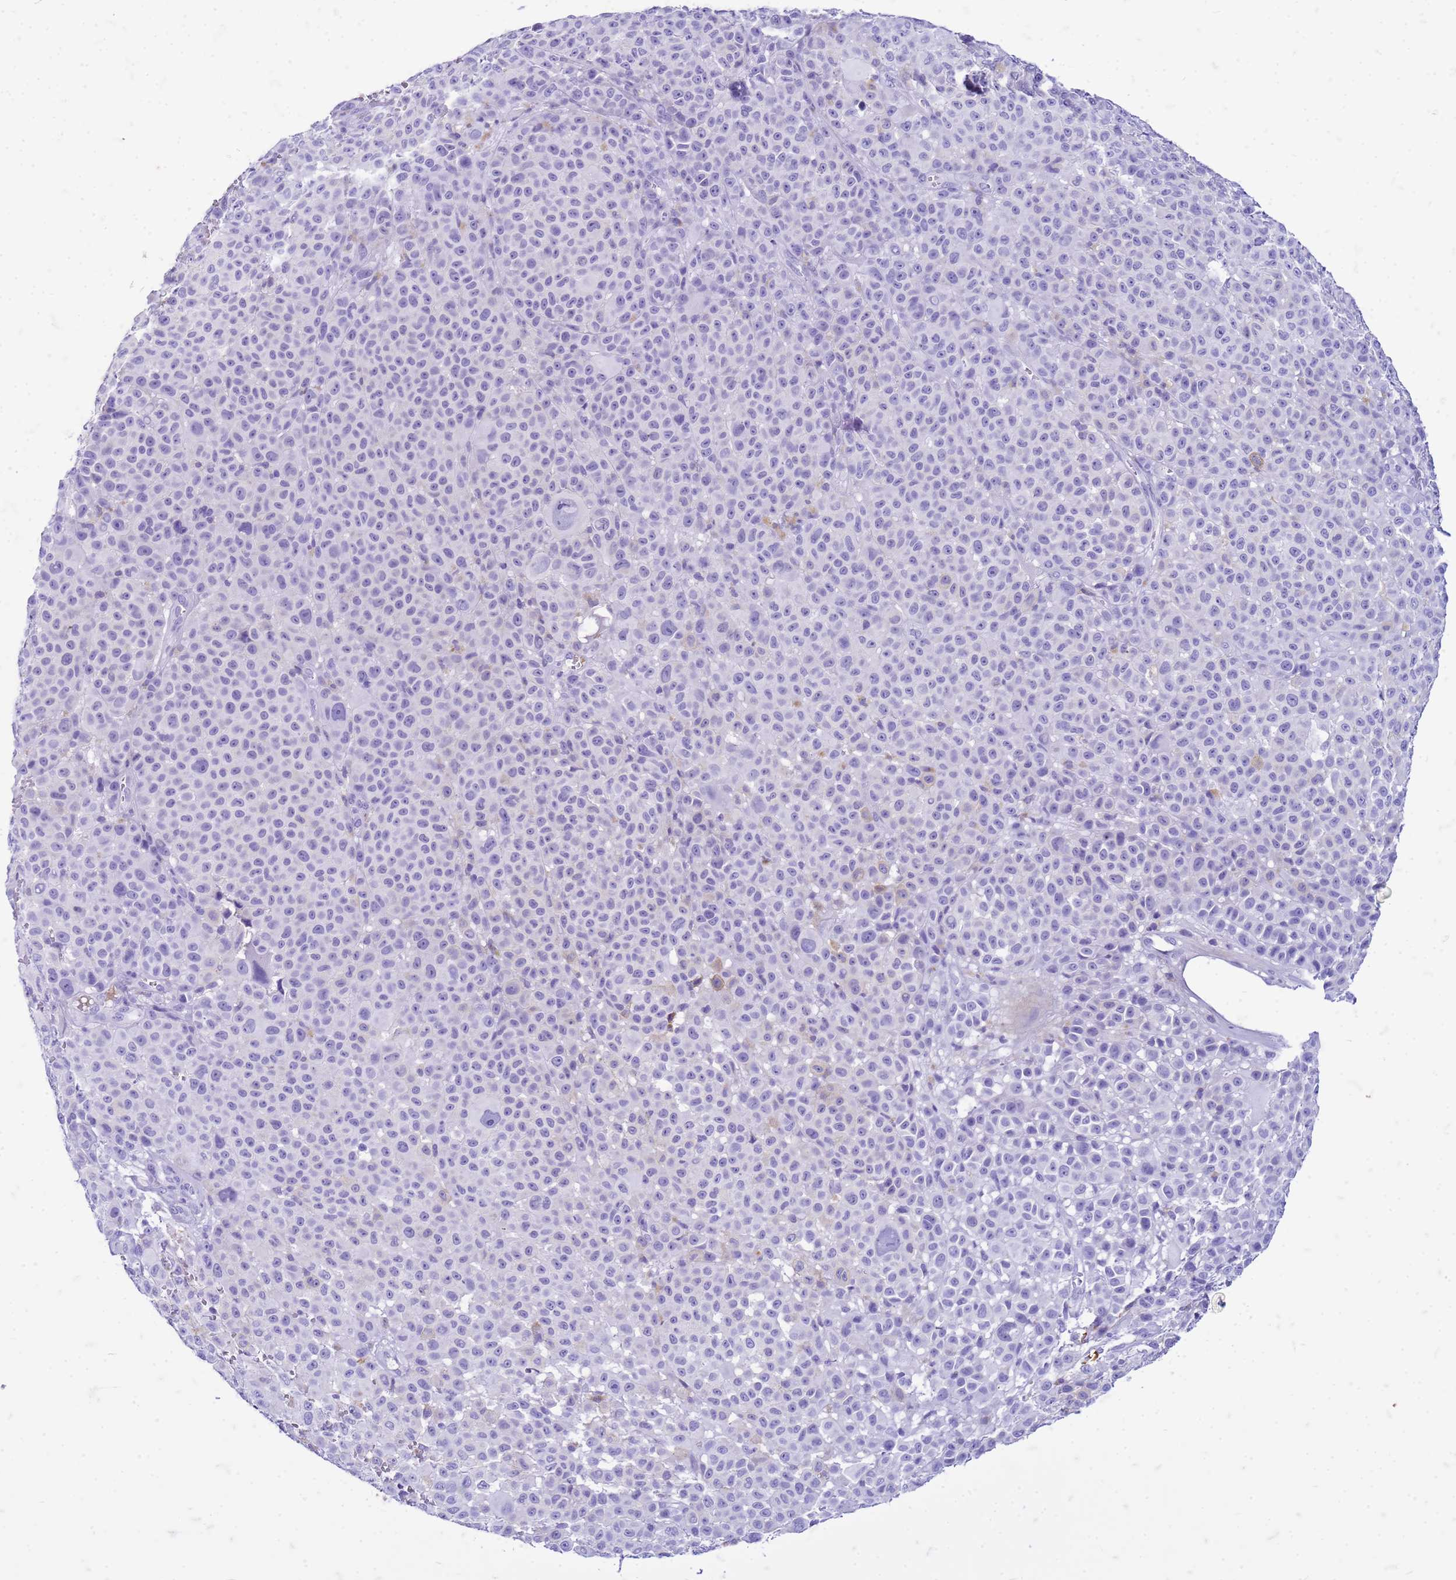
{"staining": {"intensity": "negative", "quantity": "none", "location": "none"}, "tissue": "melanoma", "cell_type": "Tumor cells", "image_type": "cancer", "snomed": [{"axis": "morphology", "description": "Malignant melanoma, NOS"}, {"axis": "topography", "description": "Skin"}], "caption": "Immunohistochemistry photomicrograph of neoplastic tissue: malignant melanoma stained with DAB (3,3'-diaminobenzidine) exhibits no significant protein staining in tumor cells.", "gene": "CFAP100", "patient": {"sex": "female", "age": 94}}